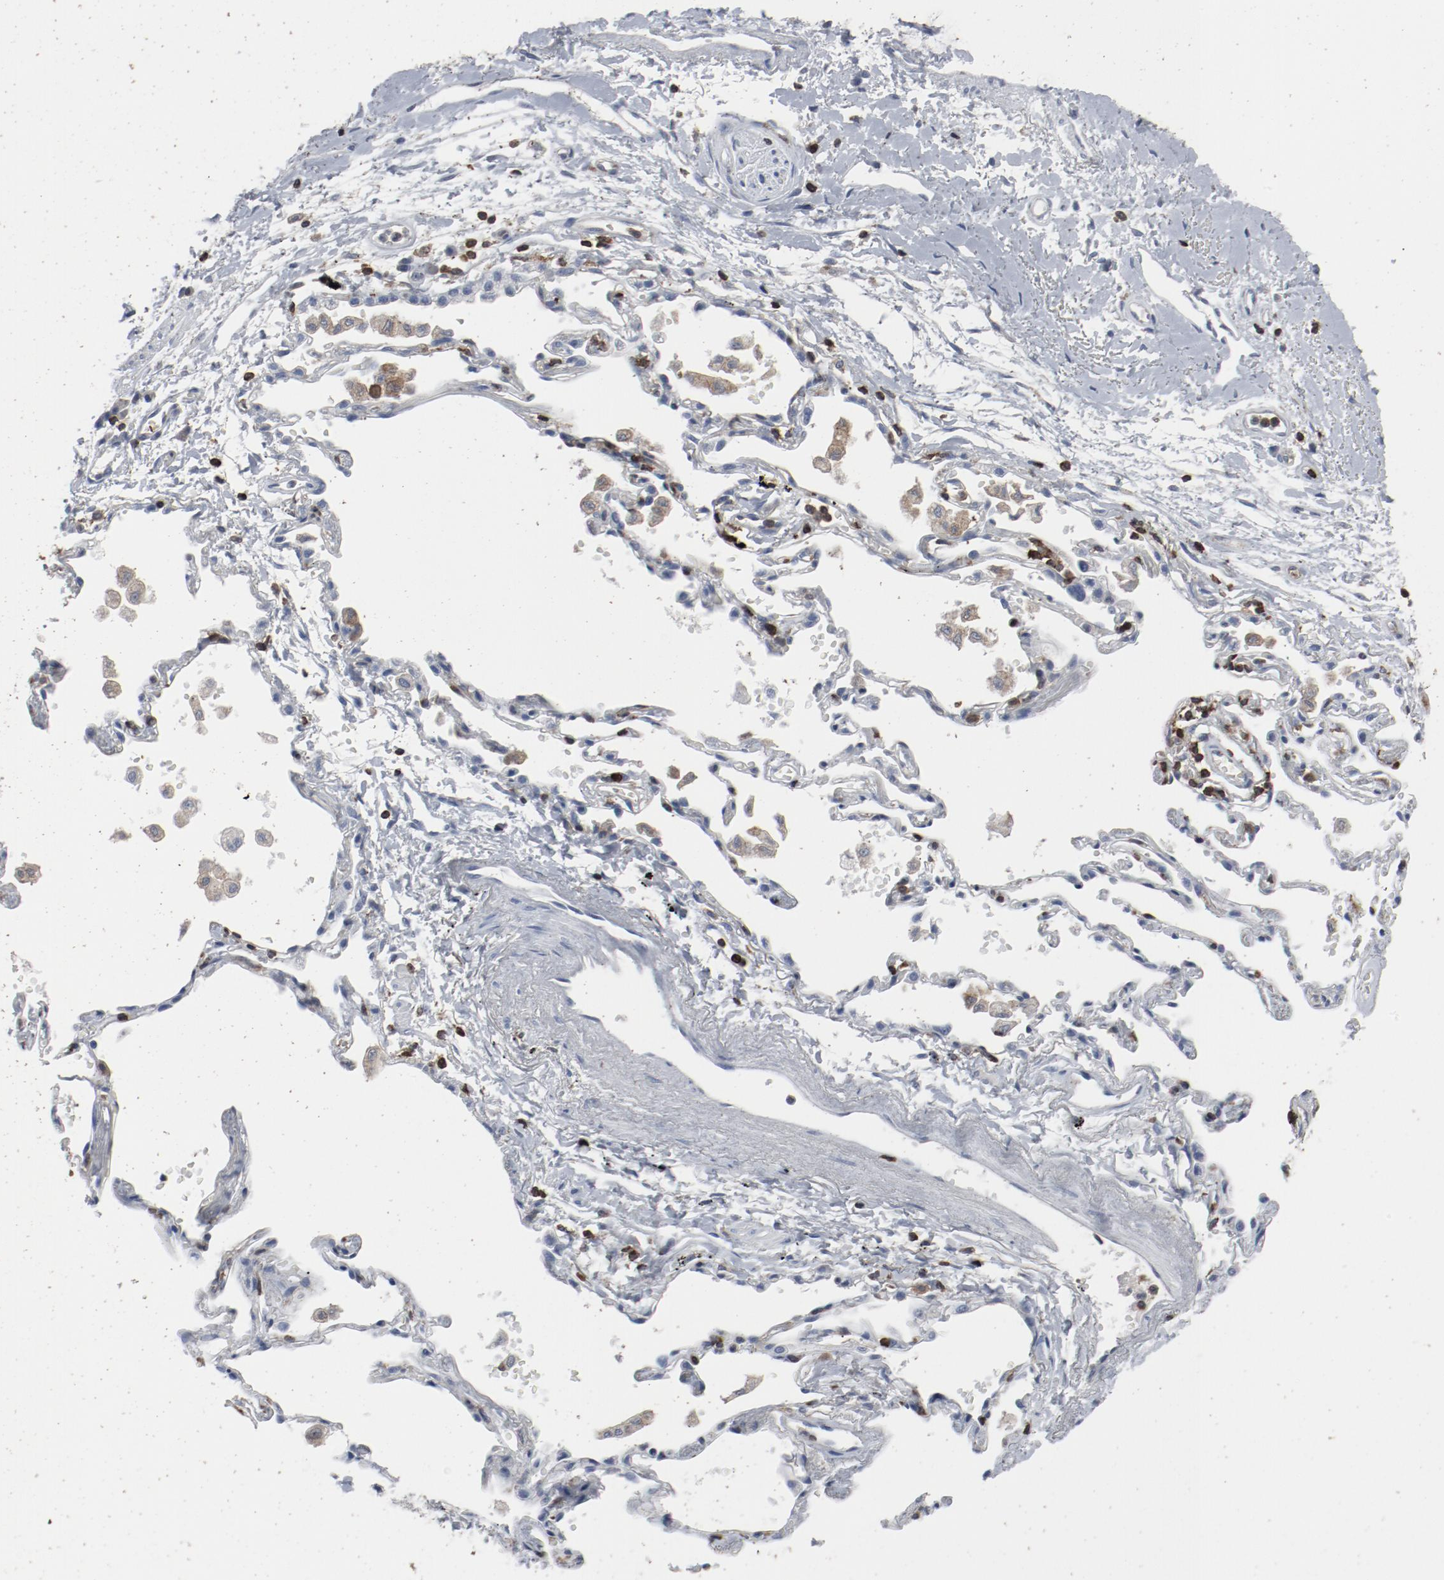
{"staining": {"intensity": "negative", "quantity": "none", "location": "none"}, "tissue": "adipose tissue", "cell_type": "Adipocytes", "image_type": "normal", "snomed": [{"axis": "morphology", "description": "Normal tissue, NOS"}, {"axis": "morphology", "description": "Adenocarcinoma, NOS"}, {"axis": "topography", "description": "Cartilage tissue"}, {"axis": "topography", "description": "Bronchus"}, {"axis": "topography", "description": "Lung"}], "caption": "Adipocytes are negative for protein expression in normal human adipose tissue. (DAB (3,3'-diaminobenzidine) IHC visualized using brightfield microscopy, high magnification).", "gene": "LCP2", "patient": {"sex": "female", "age": 67}}